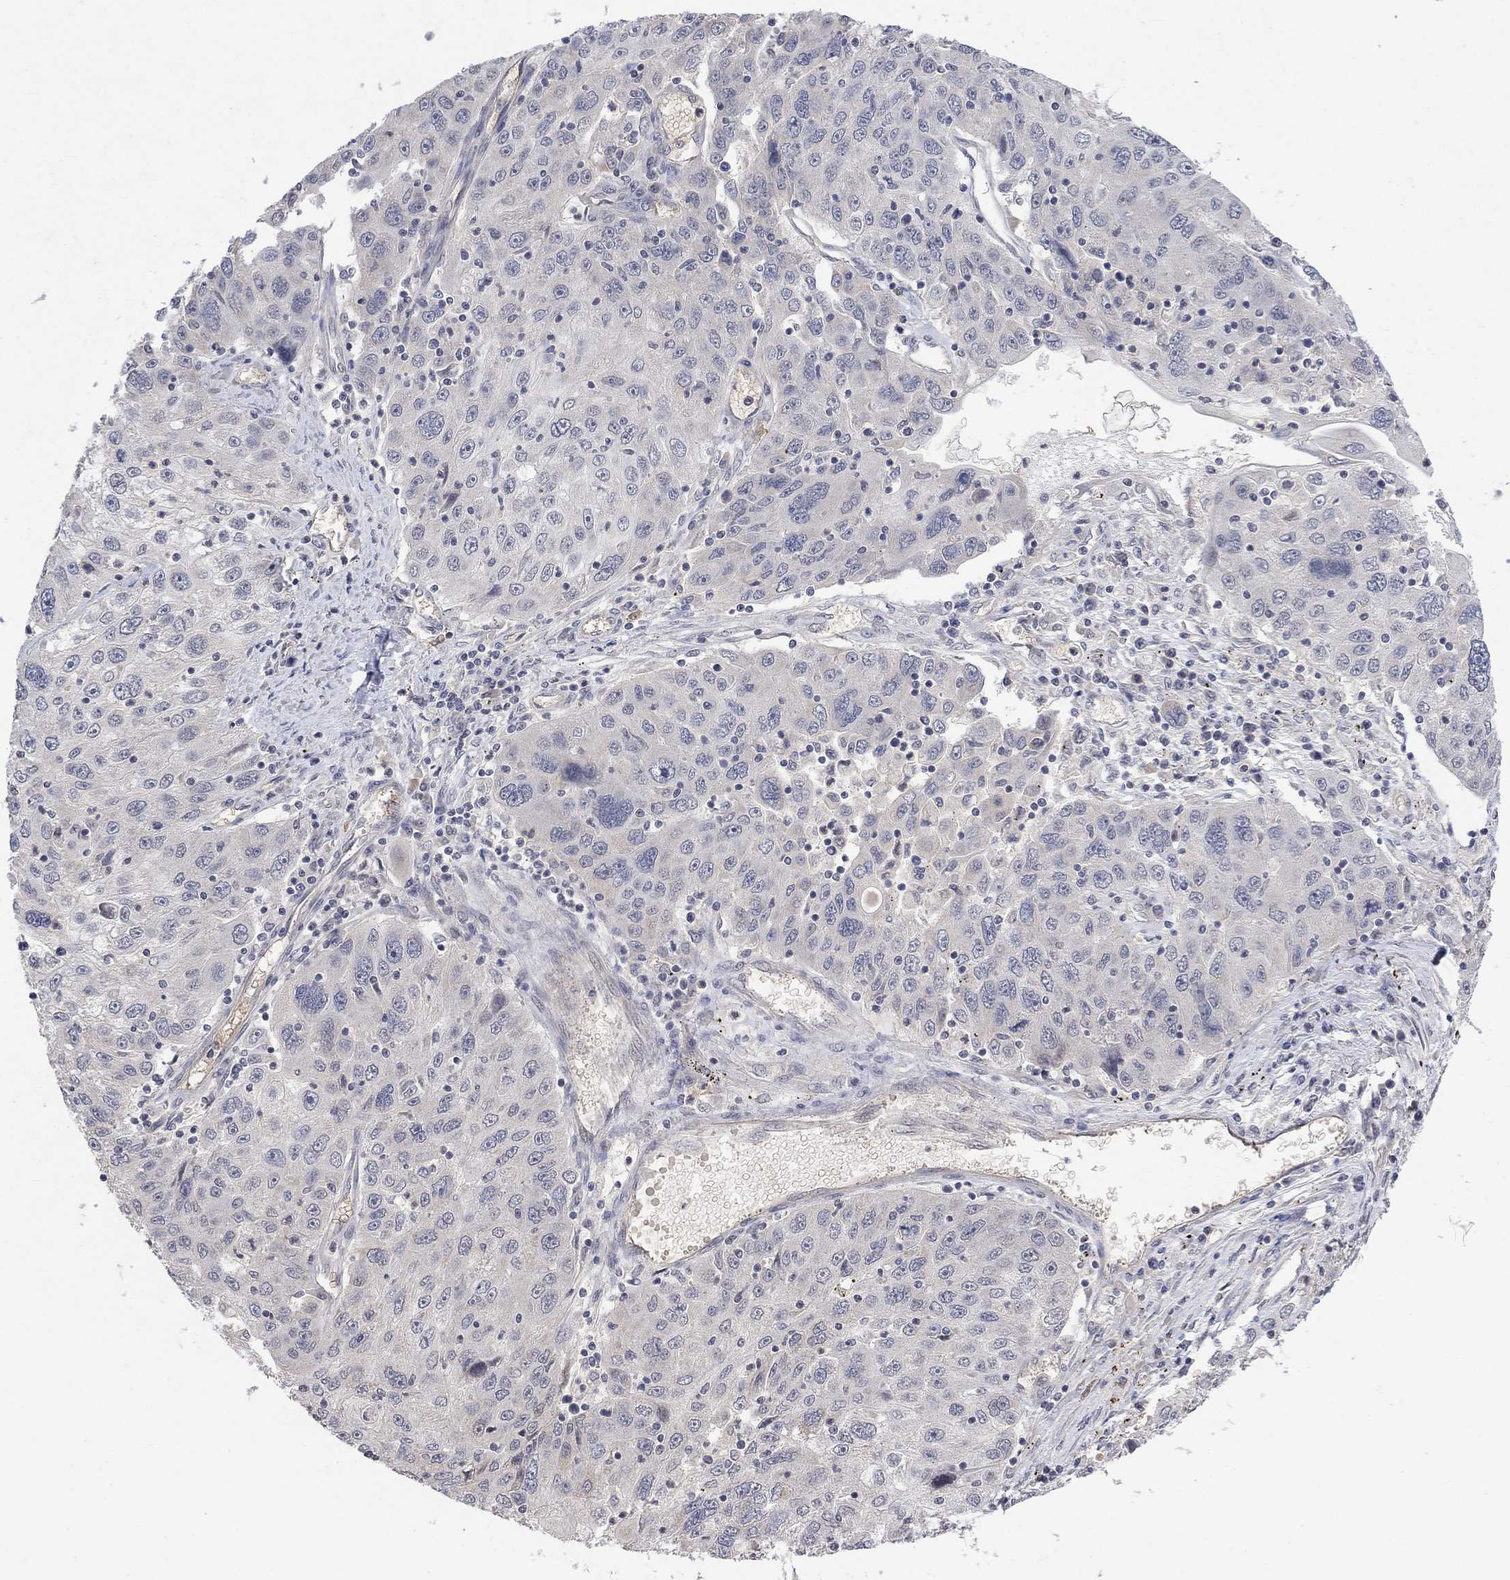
{"staining": {"intensity": "negative", "quantity": "none", "location": "none"}, "tissue": "stomach cancer", "cell_type": "Tumor cells", "image_type": "cancer", "snomed": [{"axis": "morphology", "description": "Adenocarcinoma, NOS"}, {"axis": "topography", "description": "Stomach"}], "caption": "IHC photomicrograph of human stomach cancer (adenocarcinoma) stained for a protein (brown), which displays no positivity in tumor cells.", "gene": "GRIN2D", "patient": {"sex": "male", "age": 56}}